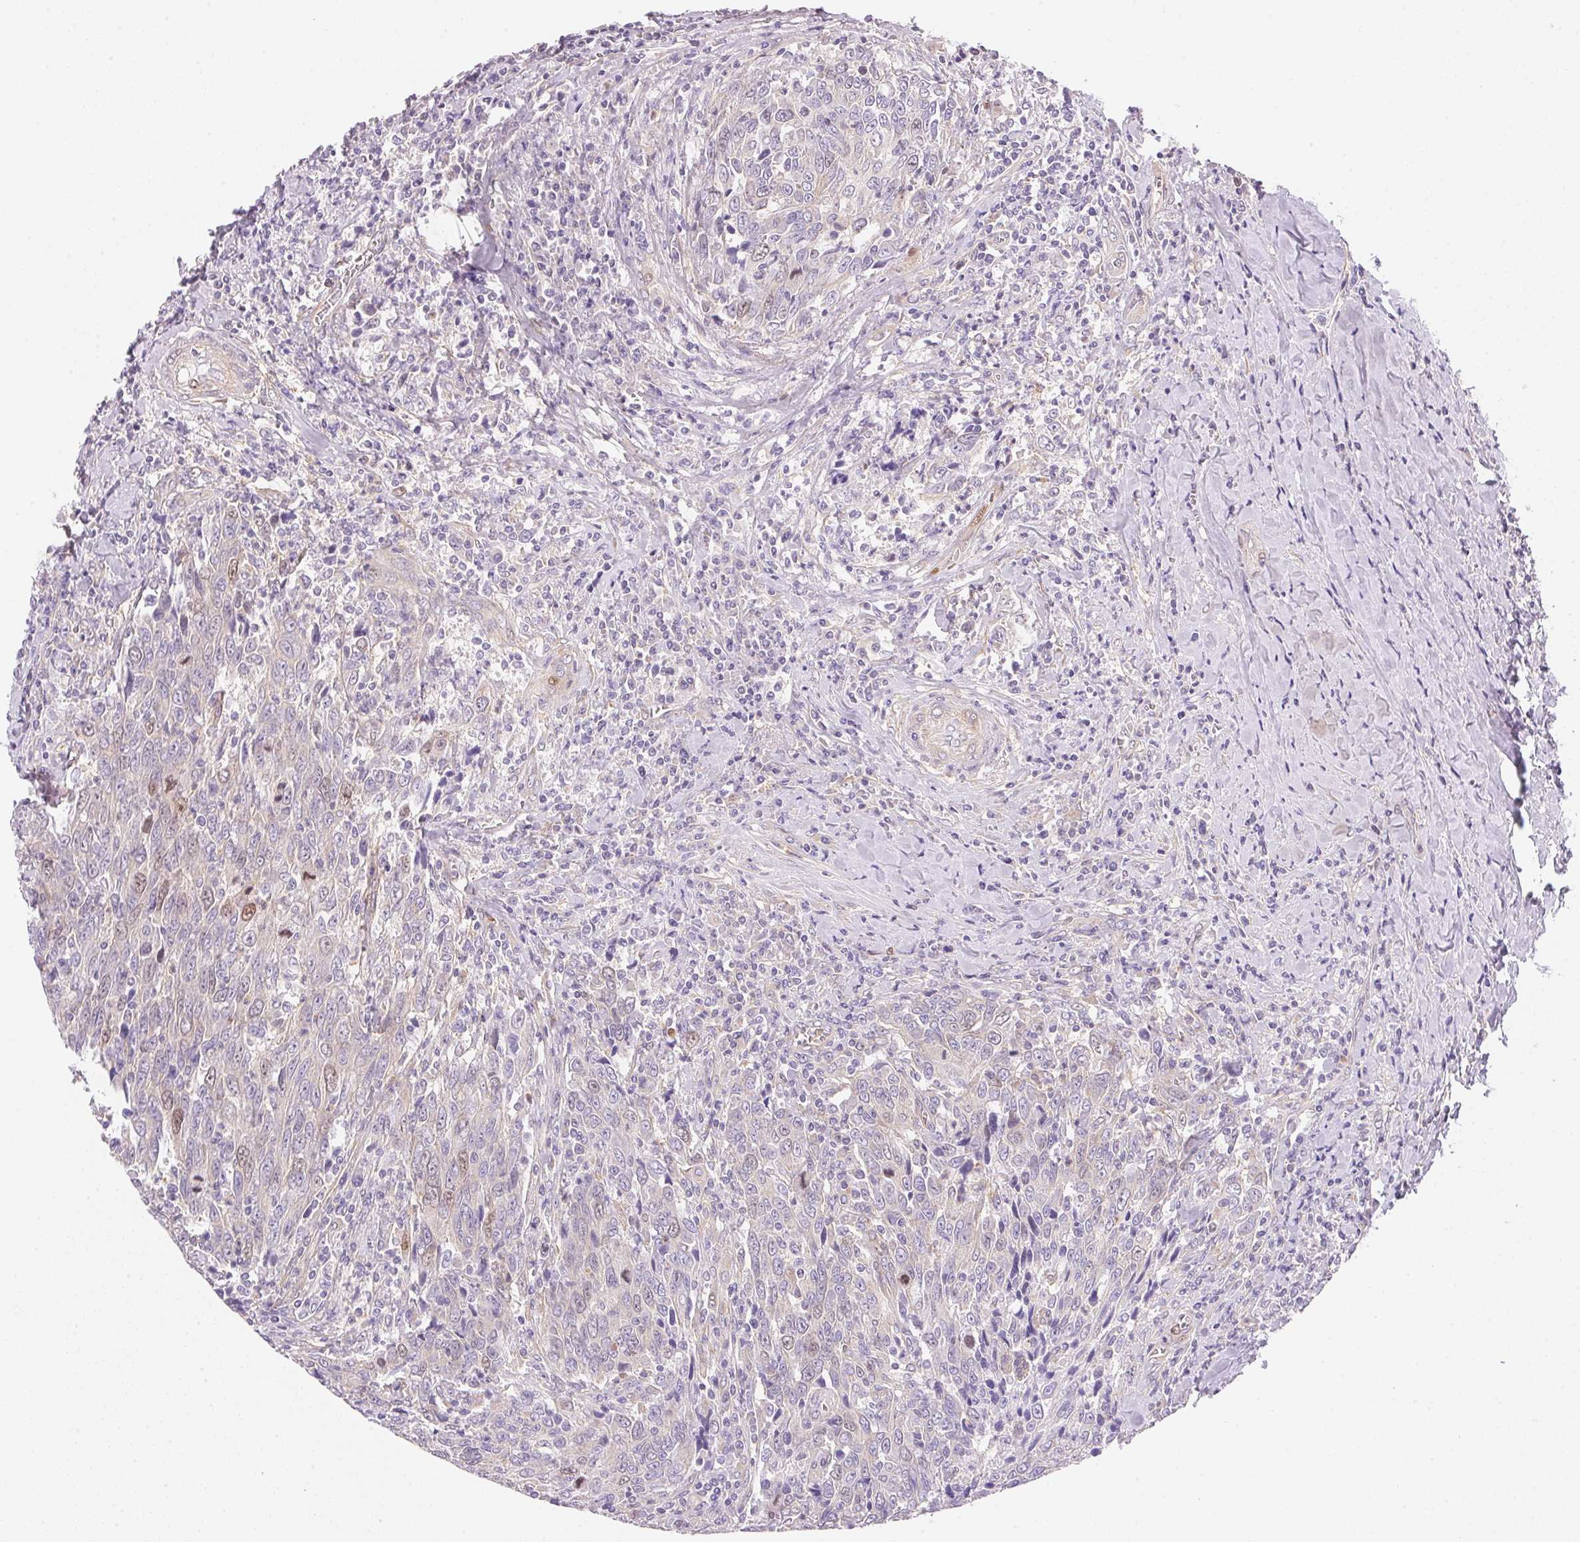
{"staining": {"intensity": "negative", "quantity": "none", "location": "none"}, "tissue": "breast cancer", "cell_type": "Tumor cells", "image_type": "cancer", "snomed": [{"axis": "morphology", "description": "Duct carcinoma"}, {"axis": "topography", "description": "Breast"}], "caption": "Immunohistochemistry of human invasive ductal carcinoma (breast) reveals no staining in tumor cells.", "gene": "SMTN", "patient": {"sex": "female", "age": 50}}